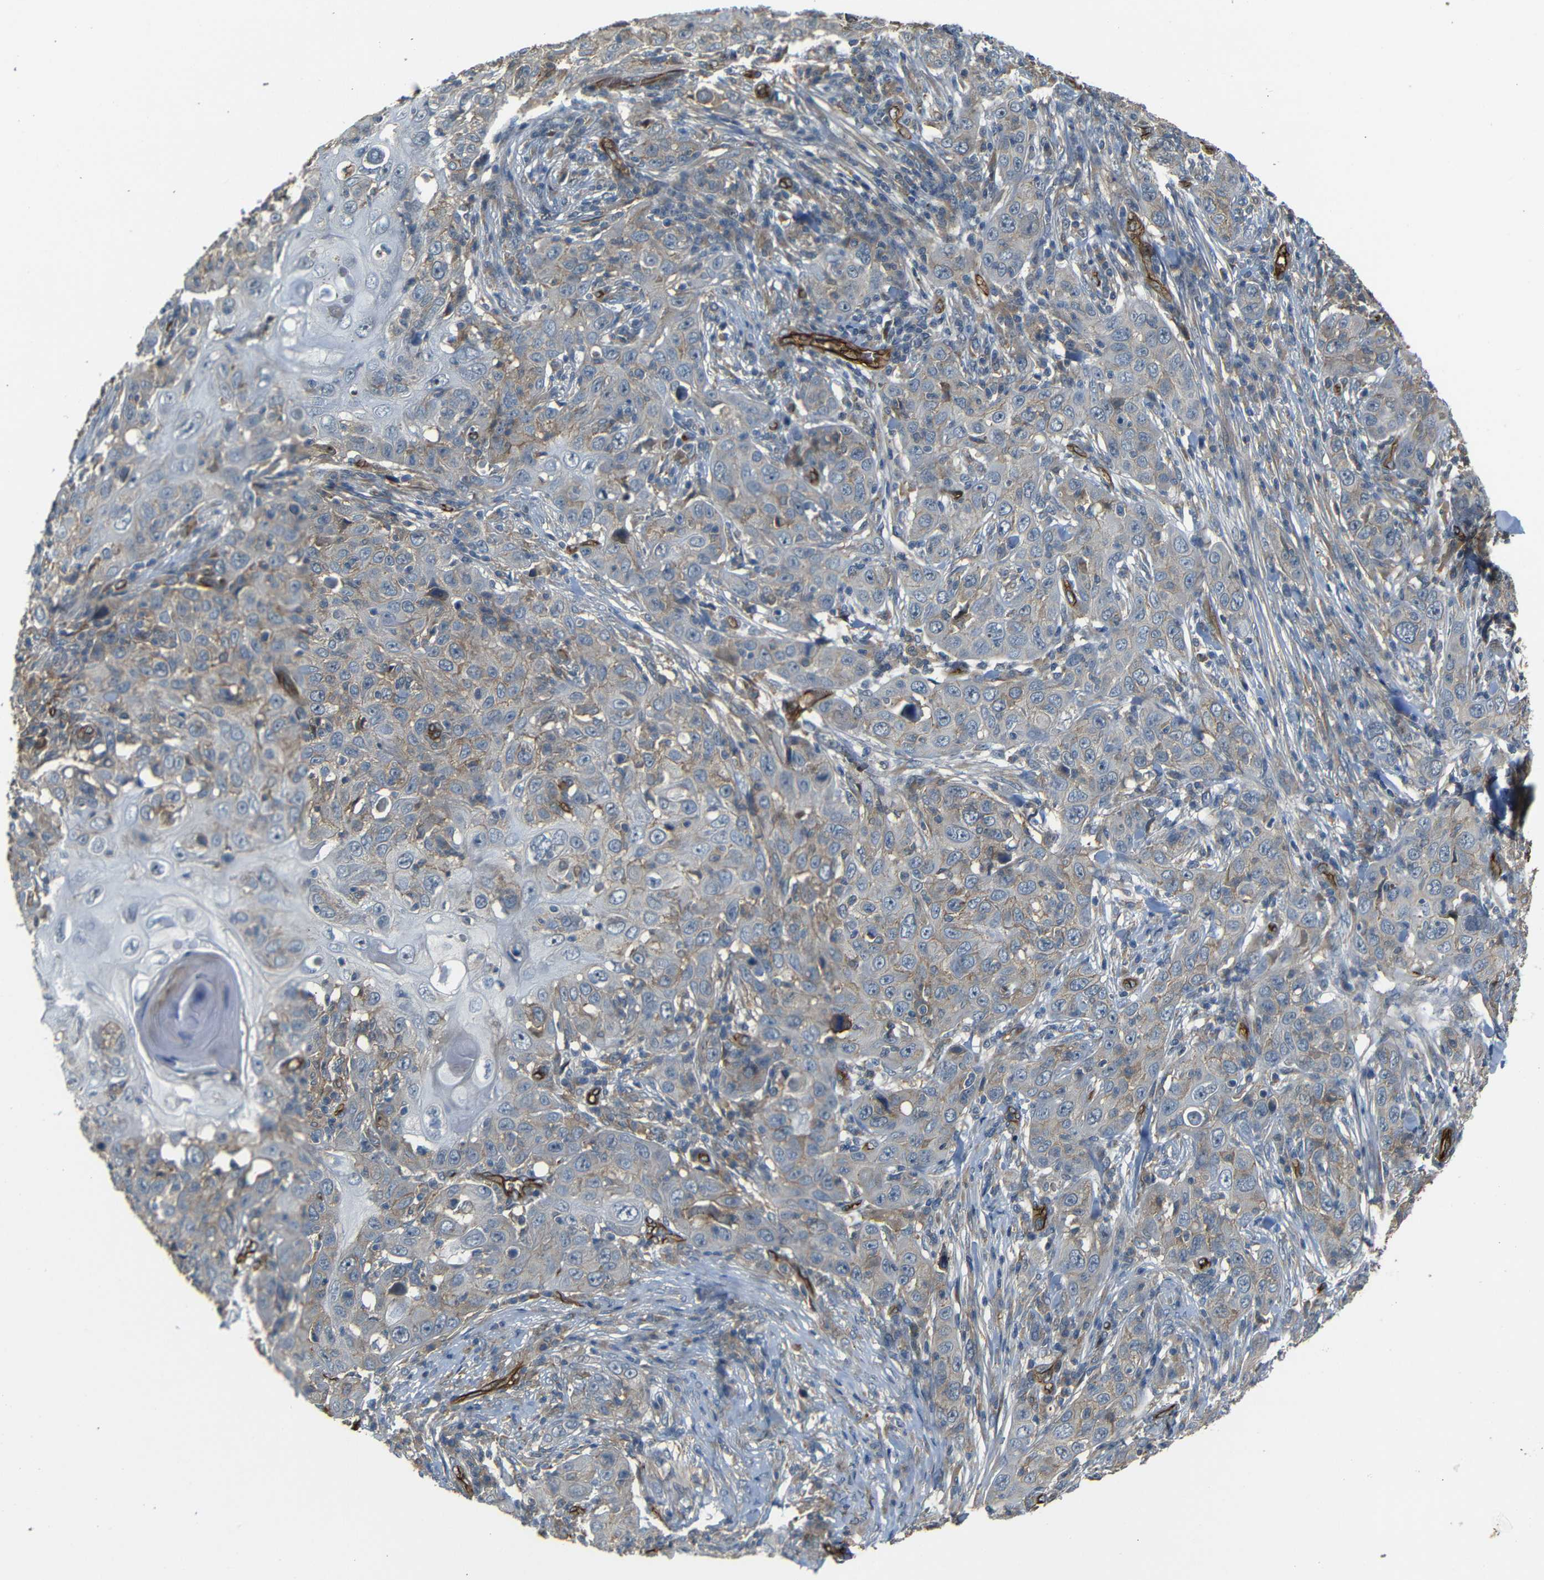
{"staining": {"intensity": "weak", "quantity": ">75%", "location": "cytoplasmic/membranous"}, "tissue": "skin cancer", "cell_type": "Tumor cells", "image_type": "cancer", "snomed": [{"axis": "morphology", "description": "Squamous cell carcinoma, NOS"}, {"axis": "topography", "description": "Skin"}], "caption": "Immunohistochemical staining of human skin squamous cell carcinoma displays weak cytoplasmic/membranous protein expression in approximately >75% of tumor cells.", "gene": "RELL1", "patient": {"sex": "female", "age": 88}}